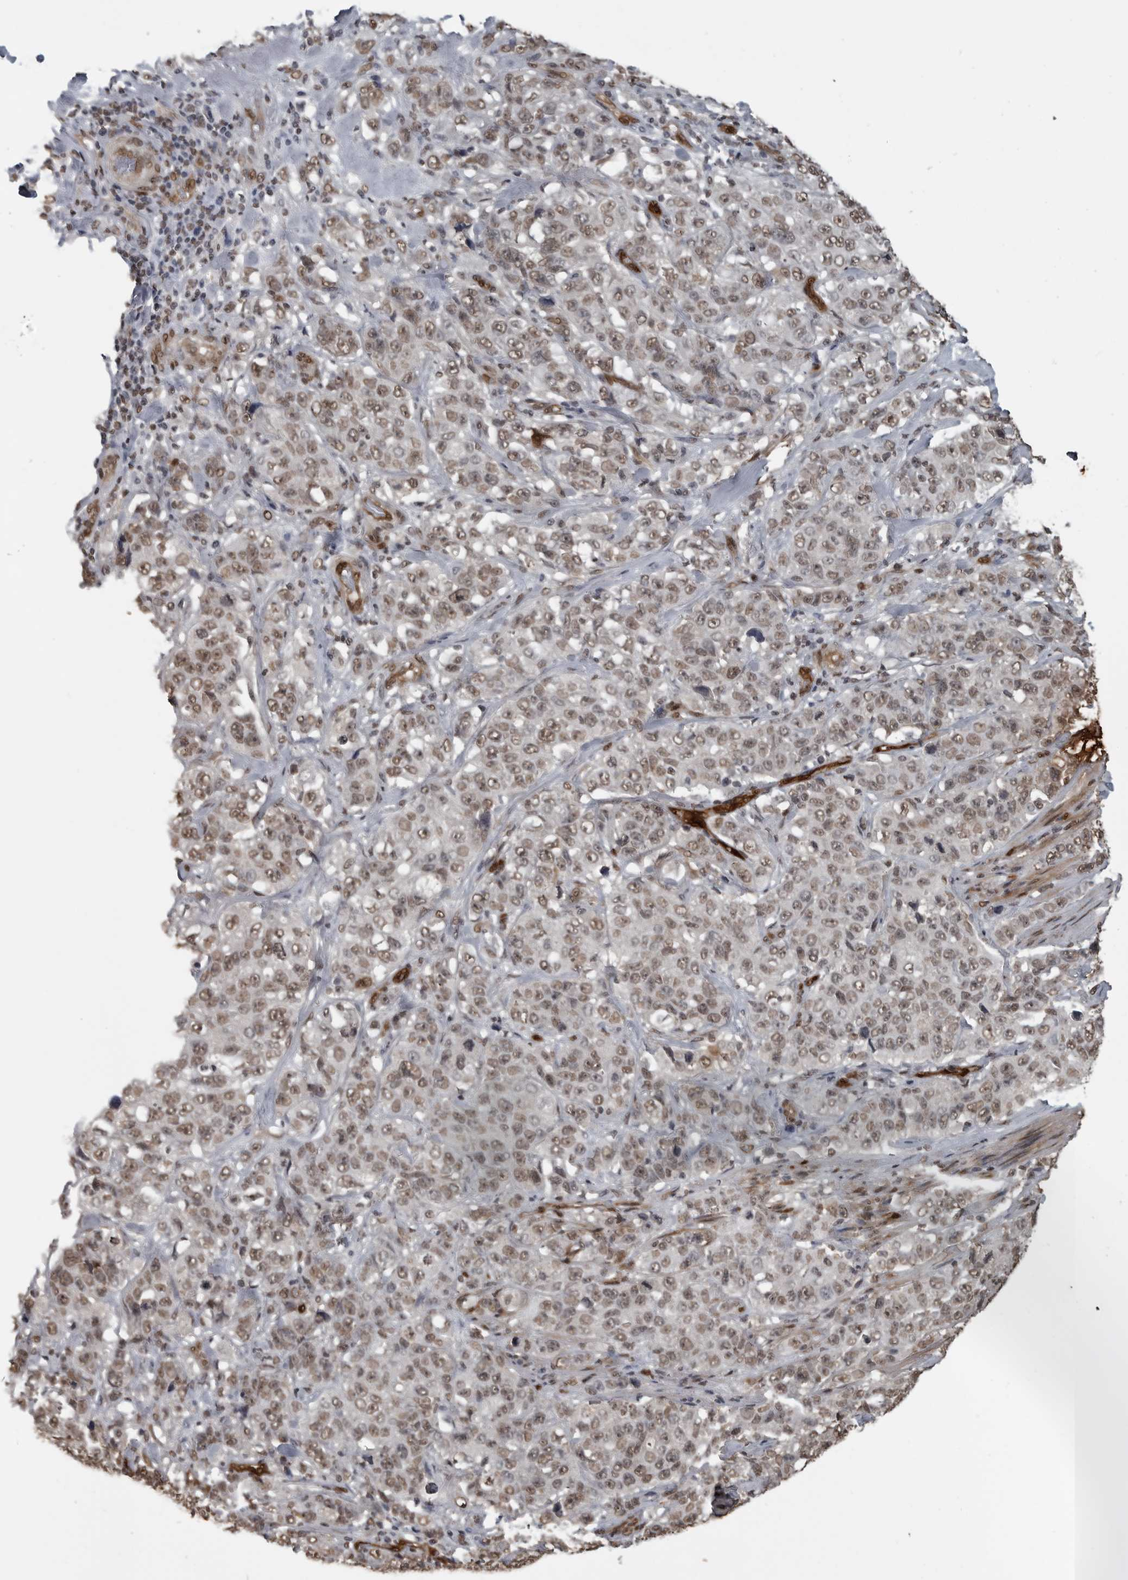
{"staining": {"intensity": "weak", "quantity": ">75%", "location": "nuclear"}, "tissue": "stomach cancer", "cell_type": "Tumor cells", "image_type": "cancer", "snomed": [{"axis": "morphology", "description": "Adenocarcinoma, NOS"}, {"axis": "topography", "description": "Stomach"}], "caption": "Protein expression by IHC shows weak nuclear positivity in approximately >75% of tumor cells in stomach adenocarcinoma. Using DAB (brown) and hematoxylin (blue) stains, captured at high magnification using brightfield microscopy.", "gene": "SMAD2", "patient": {"sex": "male", "age": 48}}